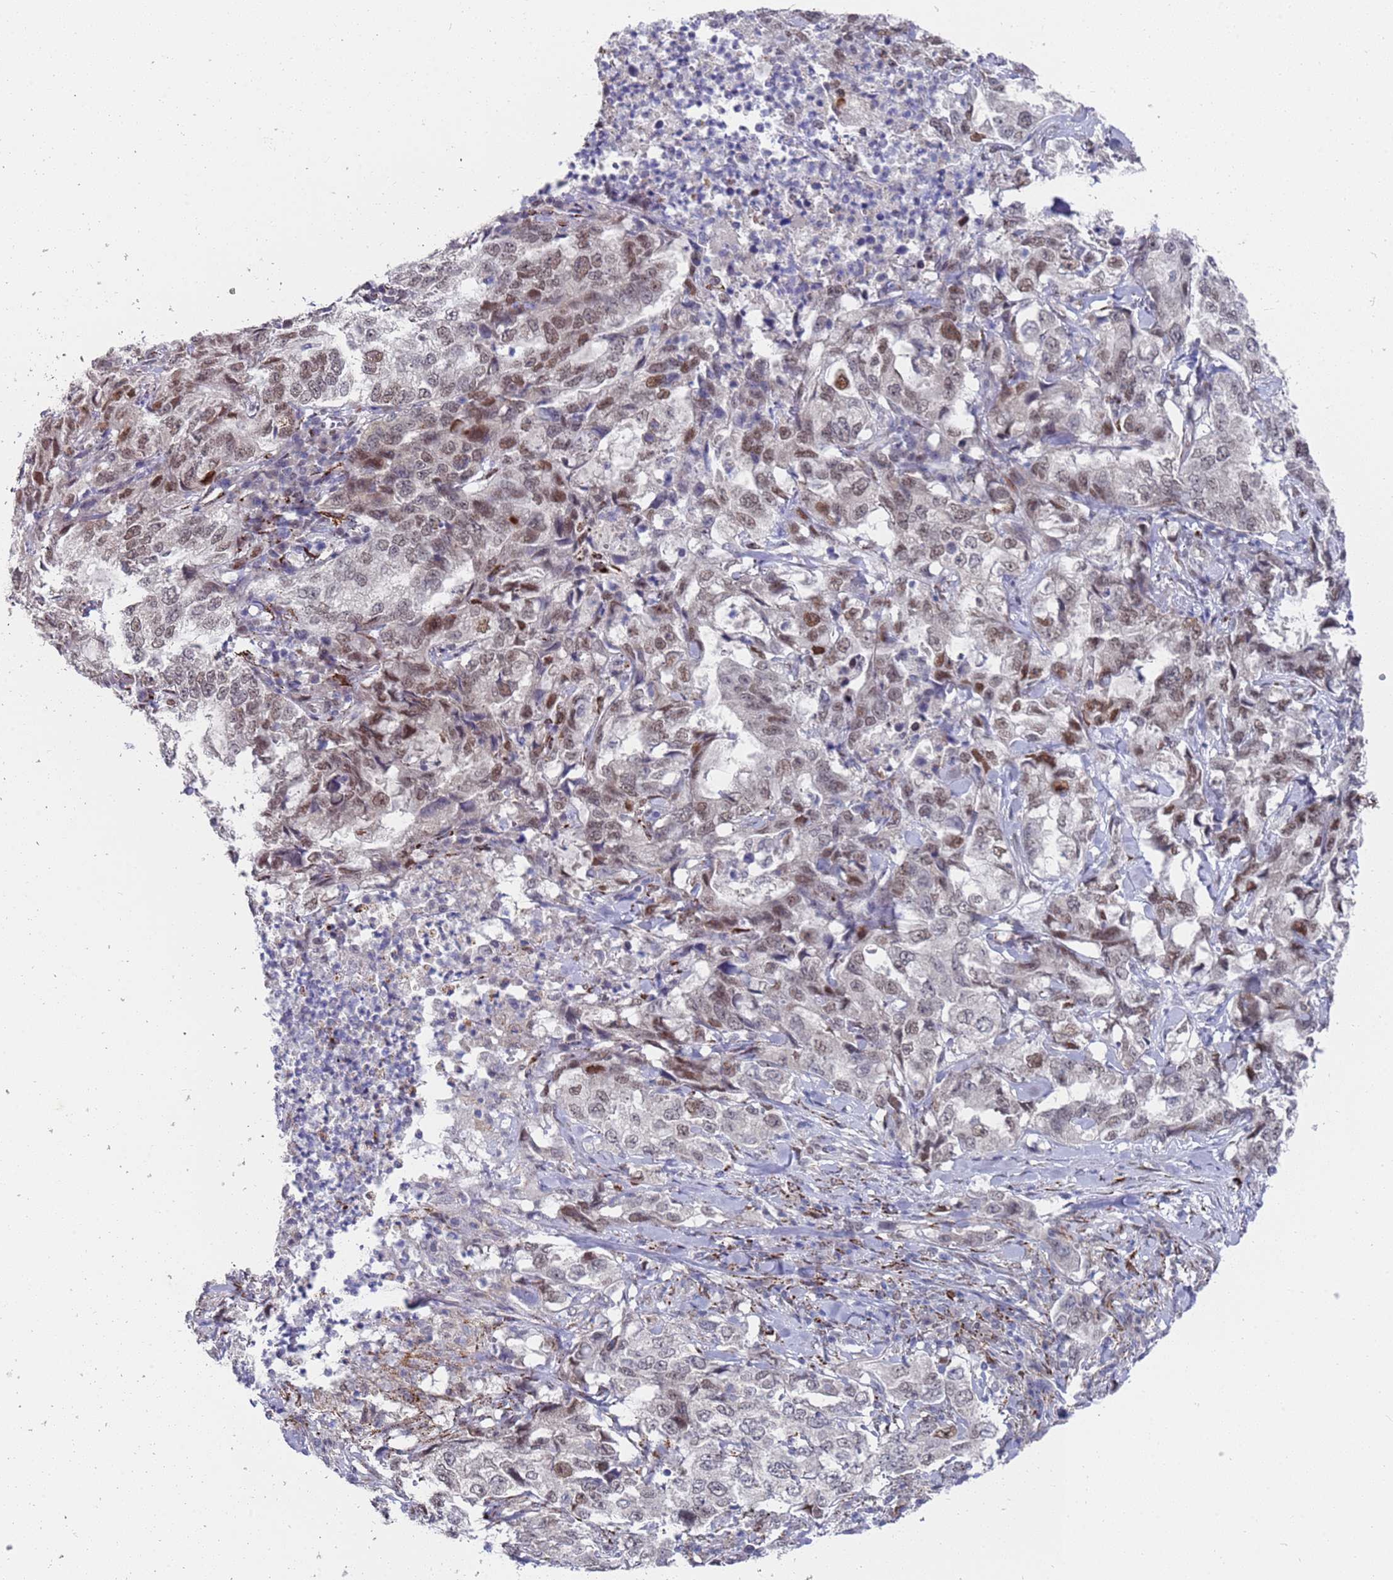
{"staining": {"intensity": "moderate", "quantity": ">75%", "location": "nuclear"}, "tissue": "lung cancer", "cell_type": "Tumor cells", "image_type": "cancer", "snomed": [{"axis": "morphology", "description": "Adenocarcinoma, NOS"}, {"axis": "topography", "description": "Lung"}], "caption": "IHC micrograph of human lung cancer stained for a protein (brown), which demonstrates medium levels of moderate nuclear positivity in approximately >75% of tumor cells.", "gene": "COPS6", "patient": {"sex": "female", "age": 51}}